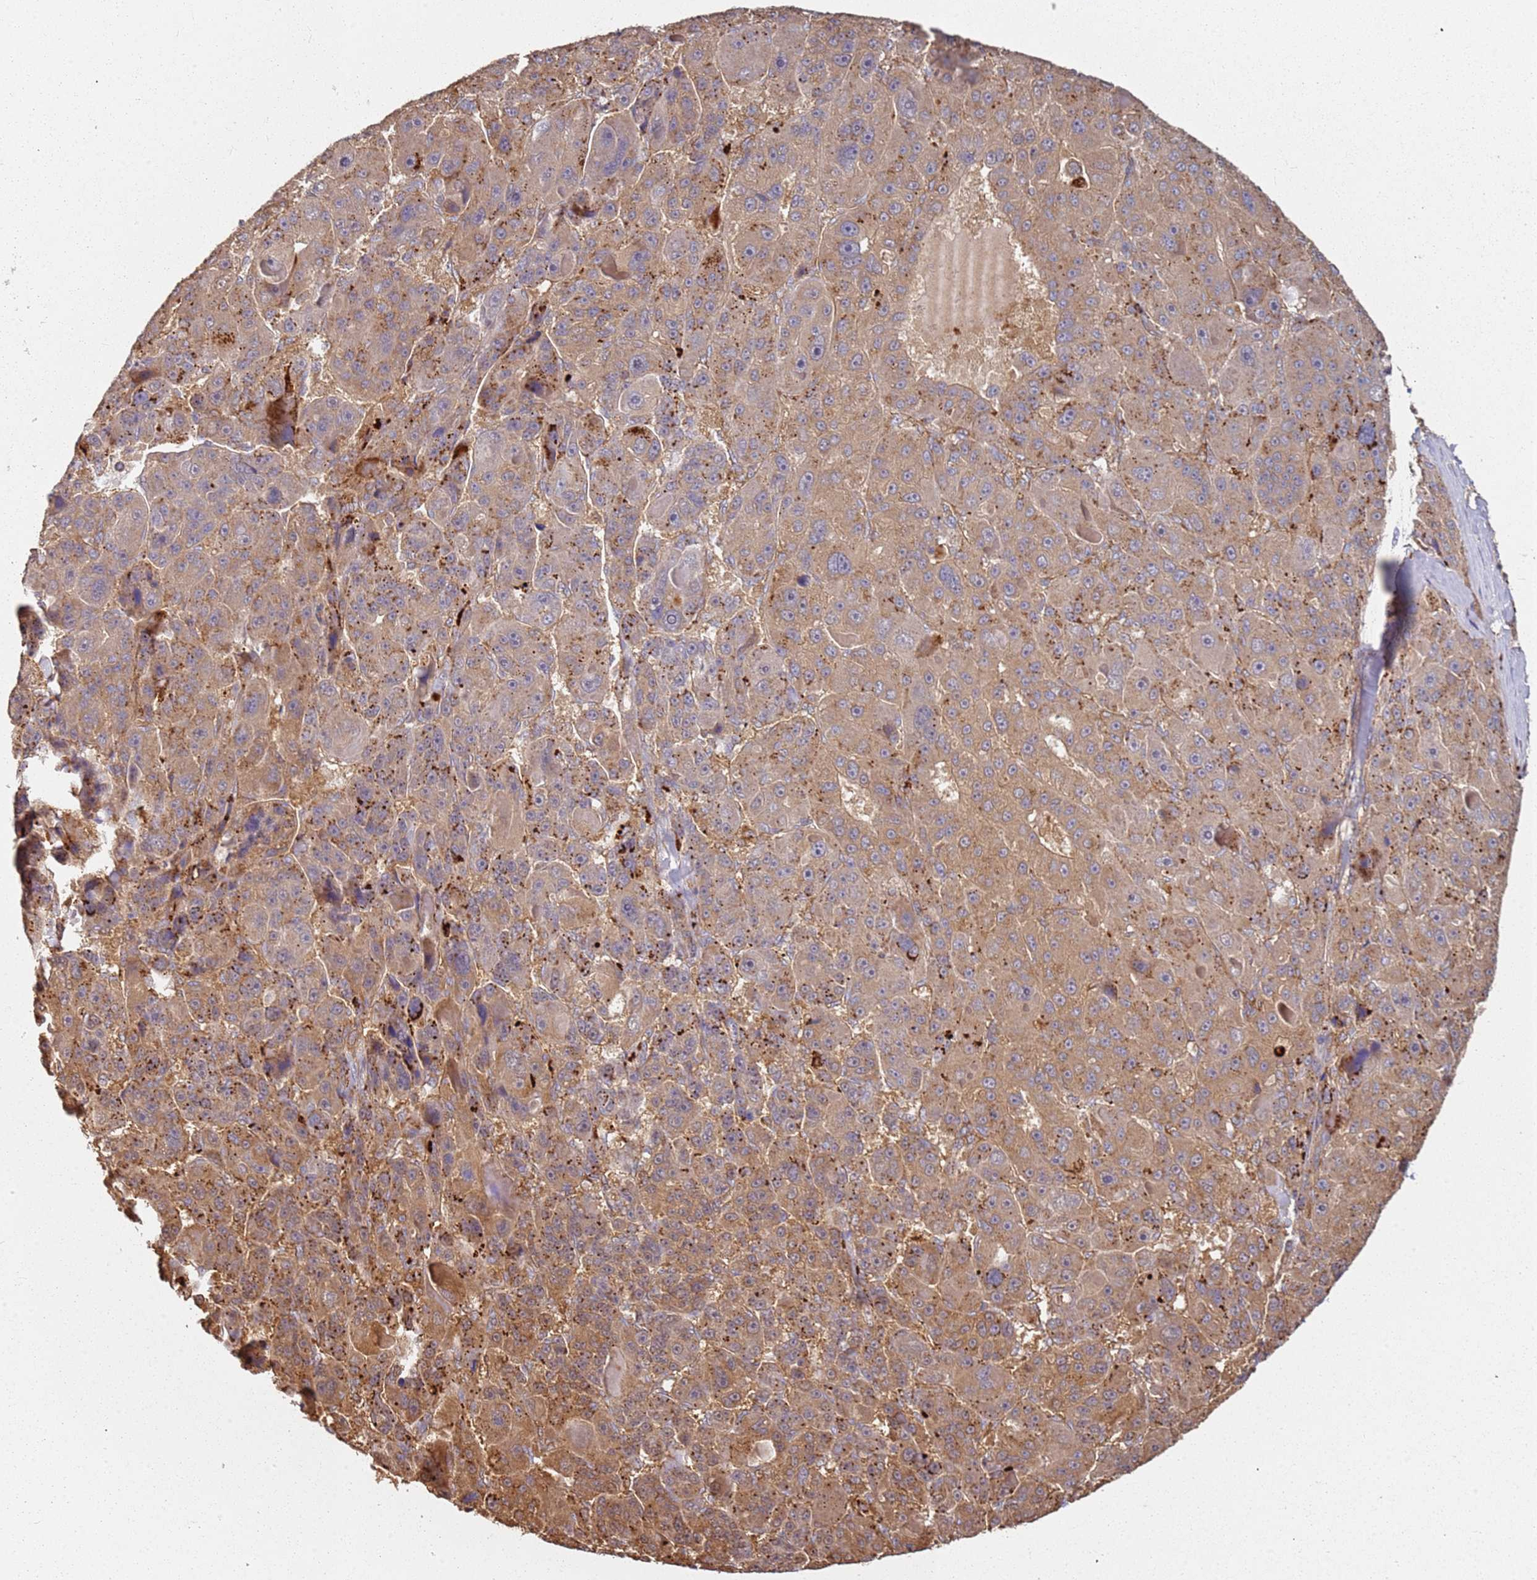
{"staining": {"intensity": "moderate", "quantity": ">75%", "location": "cytoplasmic/membranous"}, "tissue": "liver cancer", "cell_type": "Tumor cells", "image_type": "cancer", "snomed": [{"axis": "morphology", "description": "Carcinoma, Hepatocellular, NOS"}, {"axis": "topography", "description": "Liver"}], "caption": "Approximately >75% of tumor cells in human liver cancer reveal moderate cytoplasmic/membranous protein positivity as visualized by brown immunohistochemical staining.", "gene": "SCGB2B2", "patient": {"sex": "male", "age": 76}}